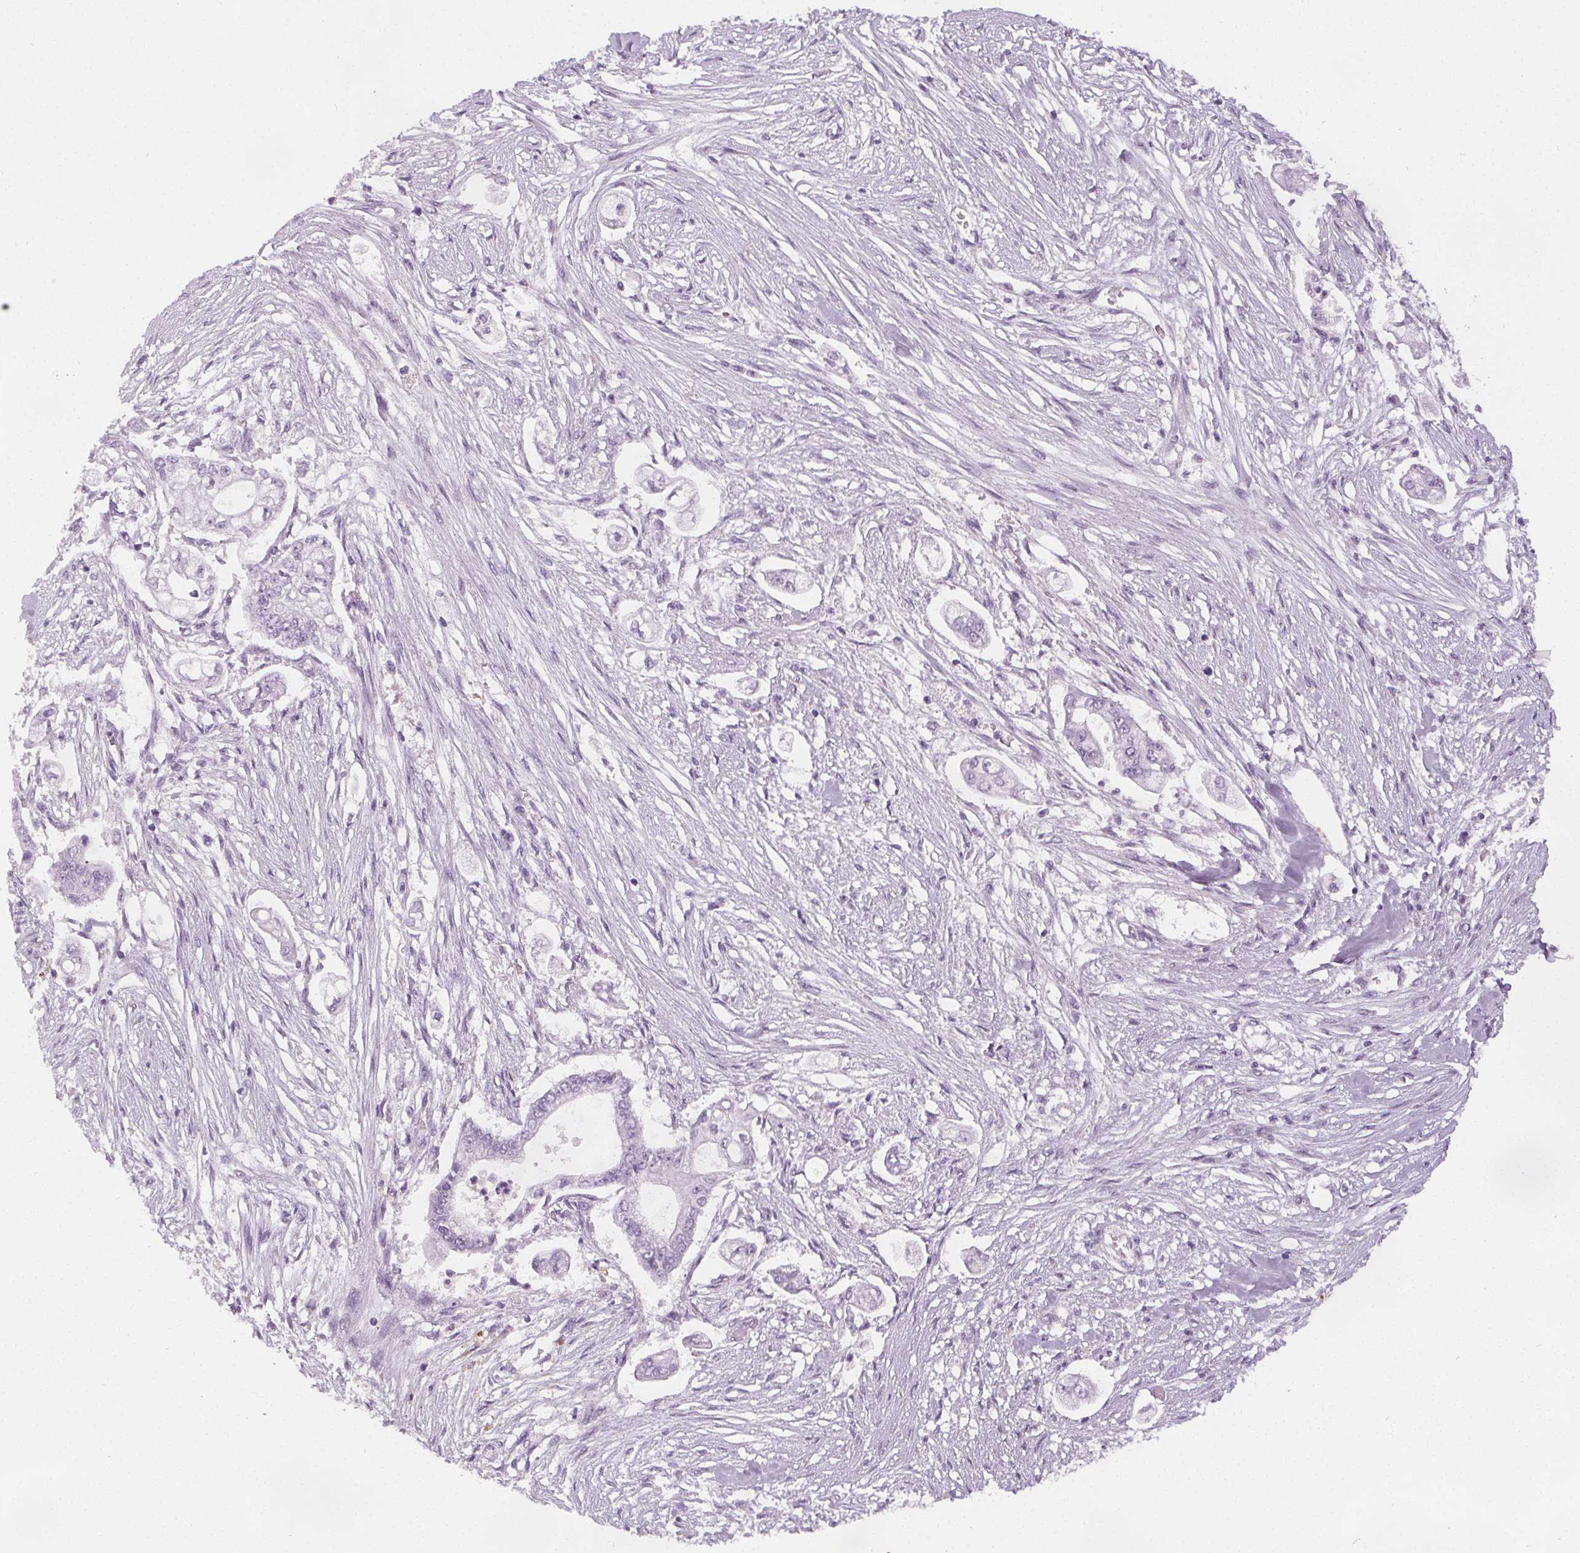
{"staining": {"intensity": "negative", "quantity": "none", "location": "none"}, "tissue": "pancreatic cancer", "cell_type": "Tumor cells", "image_type": "cancer", "snomed": [{"axis": "morphology", "description": "Adenocarcinoma, NOS"}, {"axis": "topography", "description": "Pancreas"}], "caption": "Protein analysis of pancreatic adenocarcinoma displays no significant staining in tumor cells.", "gene": "SLC5A12", "patient": {"sex": "female", "age": 69}}